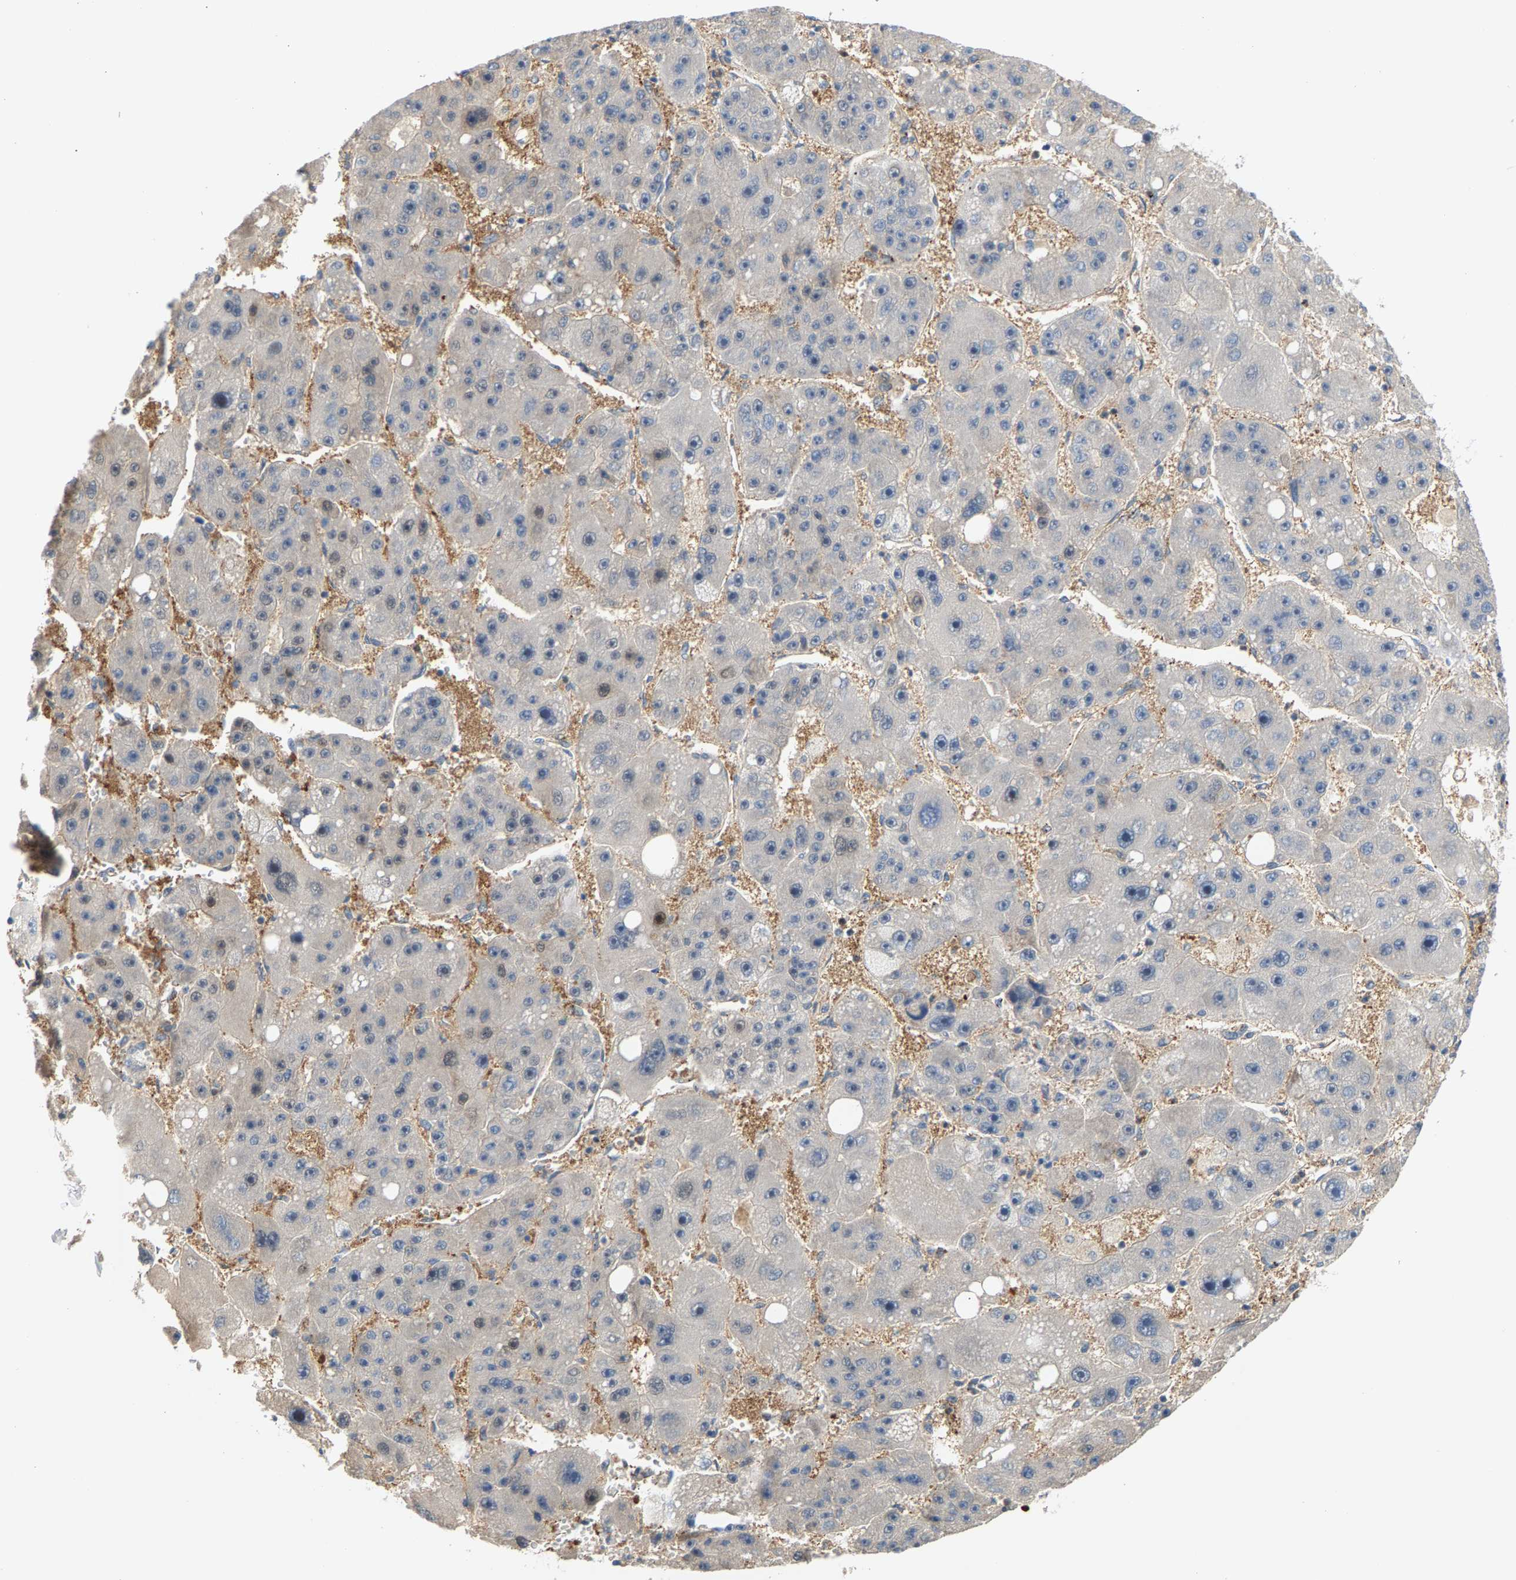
{"staining": {"intensity": "weak", "quantity": "<25%", "location": "nuclear"}, "tissue": "liver cancer", "cell_type": "Tumor cells", "image_type": "cancer", "snomed": [{"axis": "morphology", "description": "Carcinoma, Hepatocellular, NOS"}, {"axis": "topography", "description": "Liver"}], "caption": "The histopathology image reveals no staining of tumor cells in liver hepatocellular carcinoma.", "gene": "KRTAP27-1", "patient": {"sex": "female", "age": 61}}